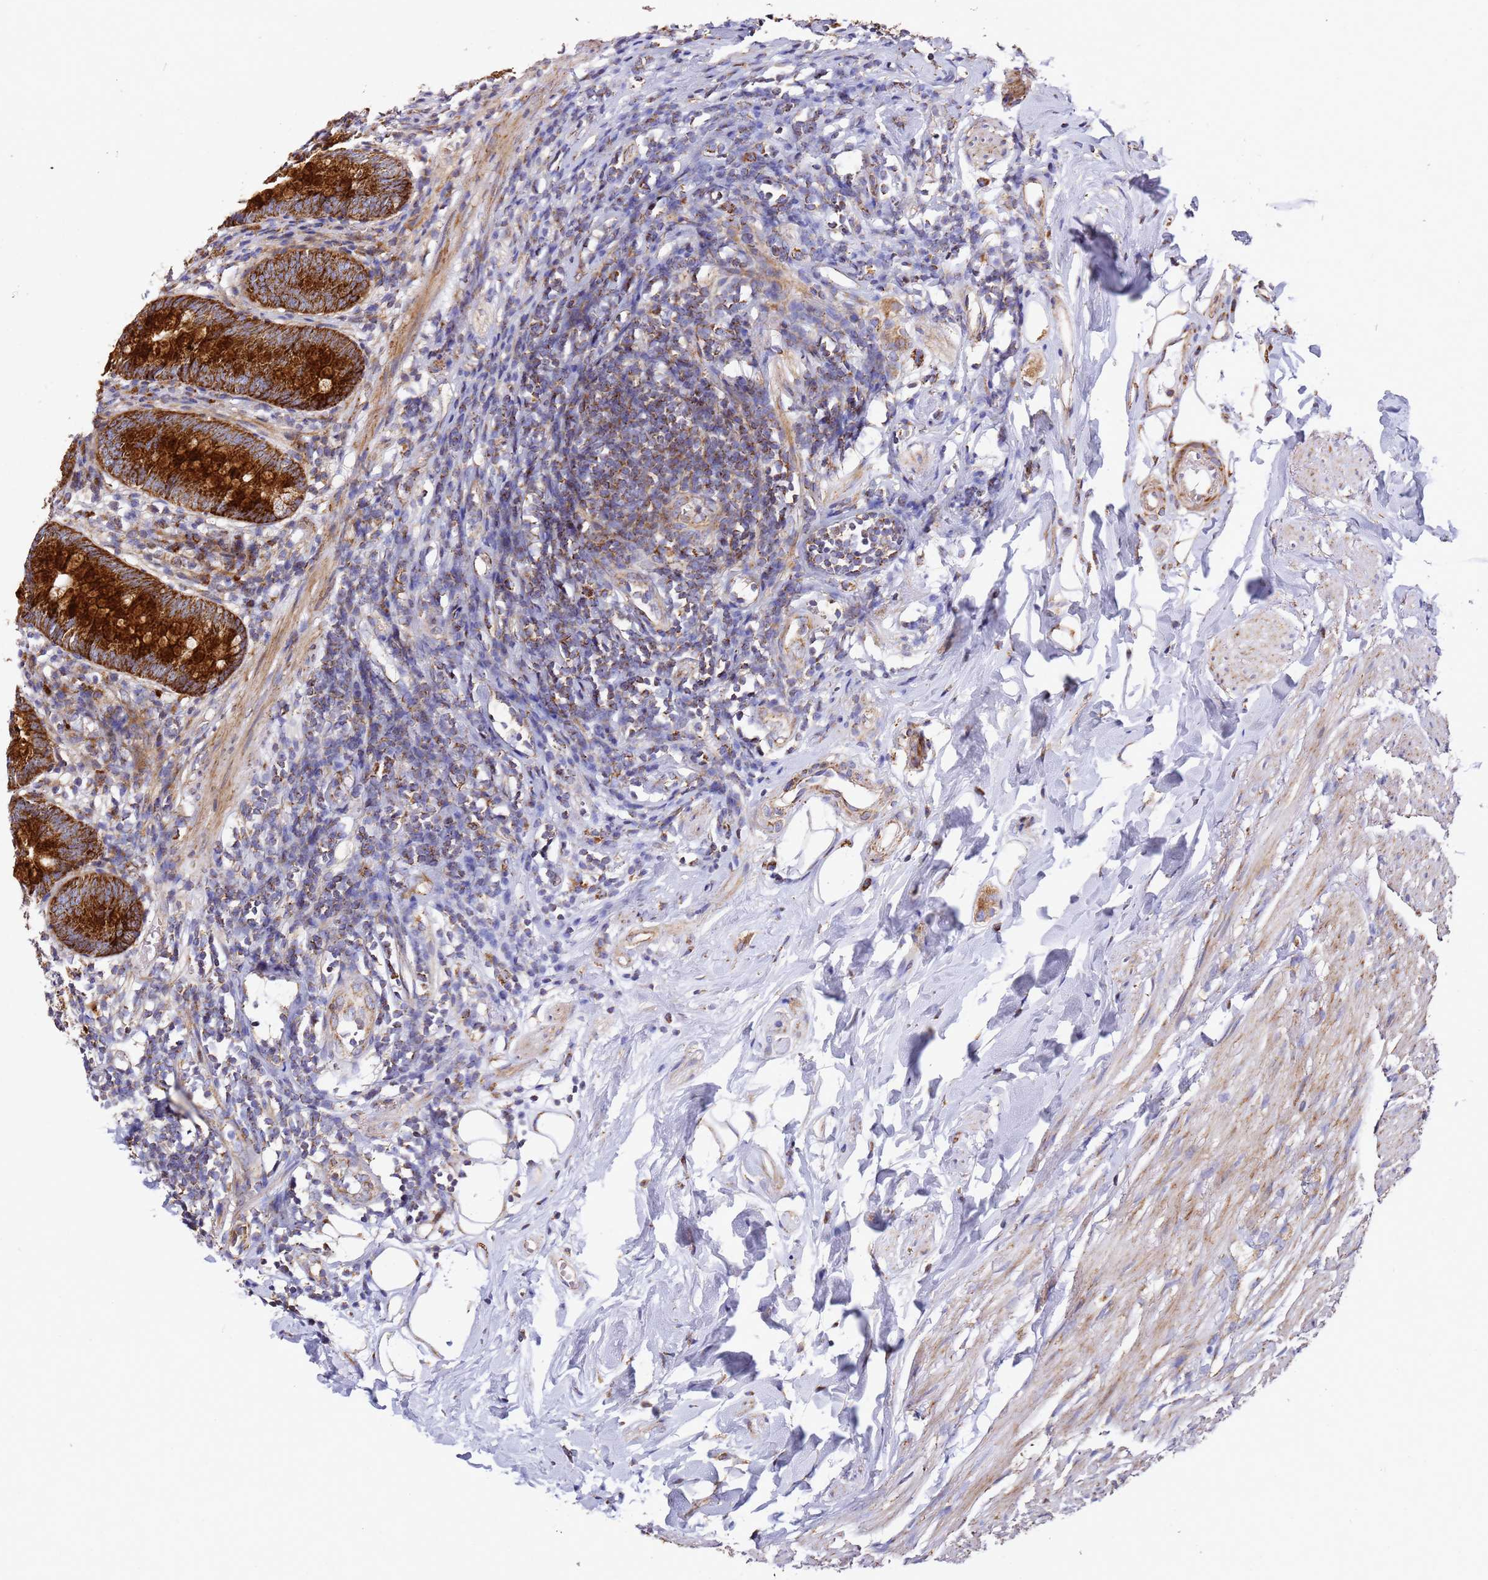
{"staining": {"intensity": "strong", "quantity": ">75%", "location": "cytoplasmic/membranous"}, "tissue": "appendix", "cell_type": "Glandular cells", "image_type": "normal", "snomed": [{"axis": "morphology", "description": "Normal tissue, NOS"}, {"axis": "topography", "description": "Appendix"}], "caption": "Immunohistochemistry (DAB (3,3'-diaminobenzidine)) staining of benign human appendix exhibits strong cytoplasmic/membranous protein staining in about >75% of glandular cells.", "gene": "NDUFA3", "patient": {"sex": "female", "age": 62}}